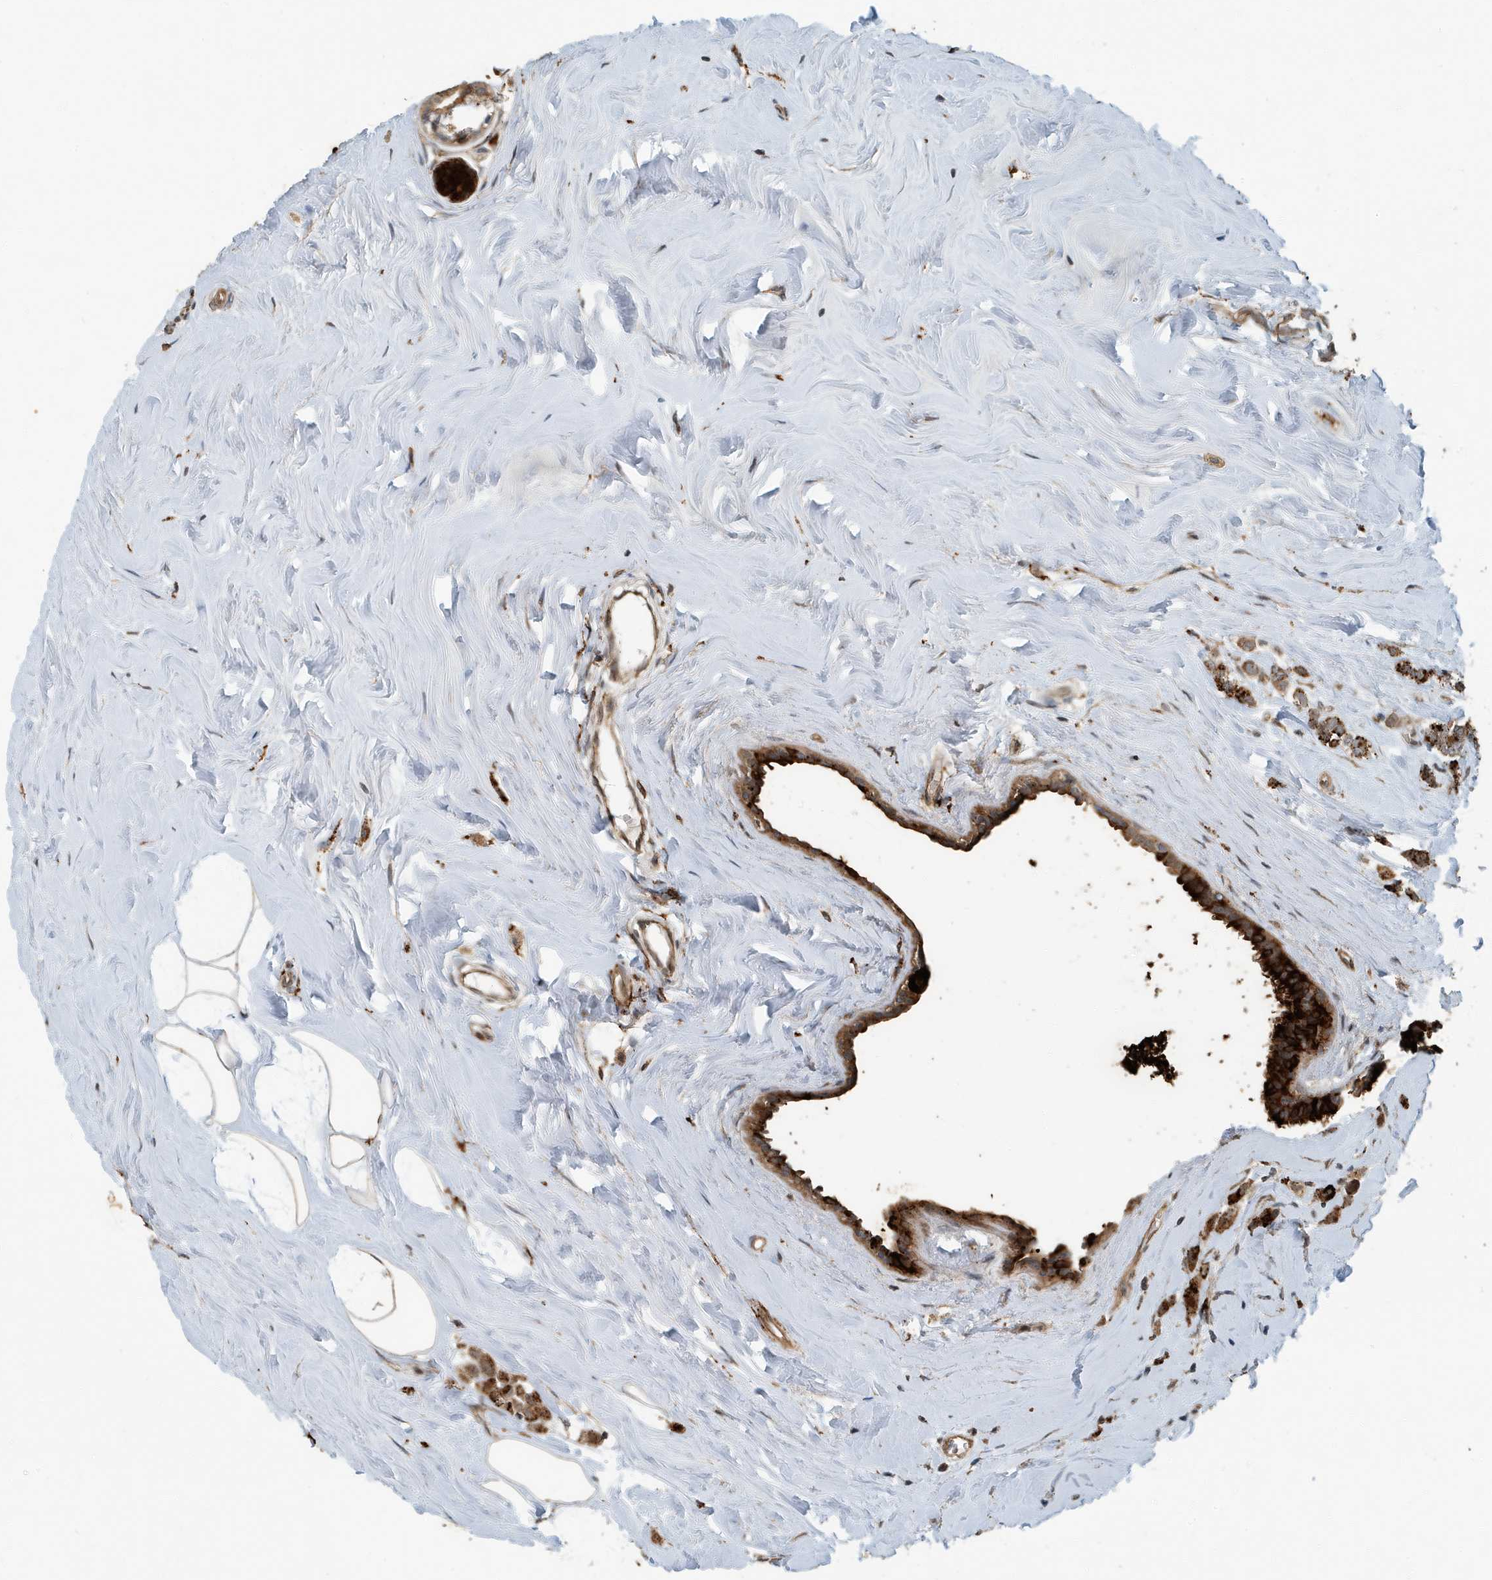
{"staining": {"intensity": "strong", "quantity": ">75%", "location": "cytoplasmic/membranous"}, "tissue": "breast cancer", "cell_type": "Tumor cells", "image_type": "cancer", "snomed": [{"axis": "morphology", "description": "Lobular carcinoma"}, {"axis": "topography", "description": "Breast"}], "caption": "The immunohistochemical stain highlights strong cytoplasmic/membranous positivity in tumor cells of breast cancer (lobular carcinoma) tissue.", "gene": "KIF15", "patient": {"sex": "female", "age": 47}}